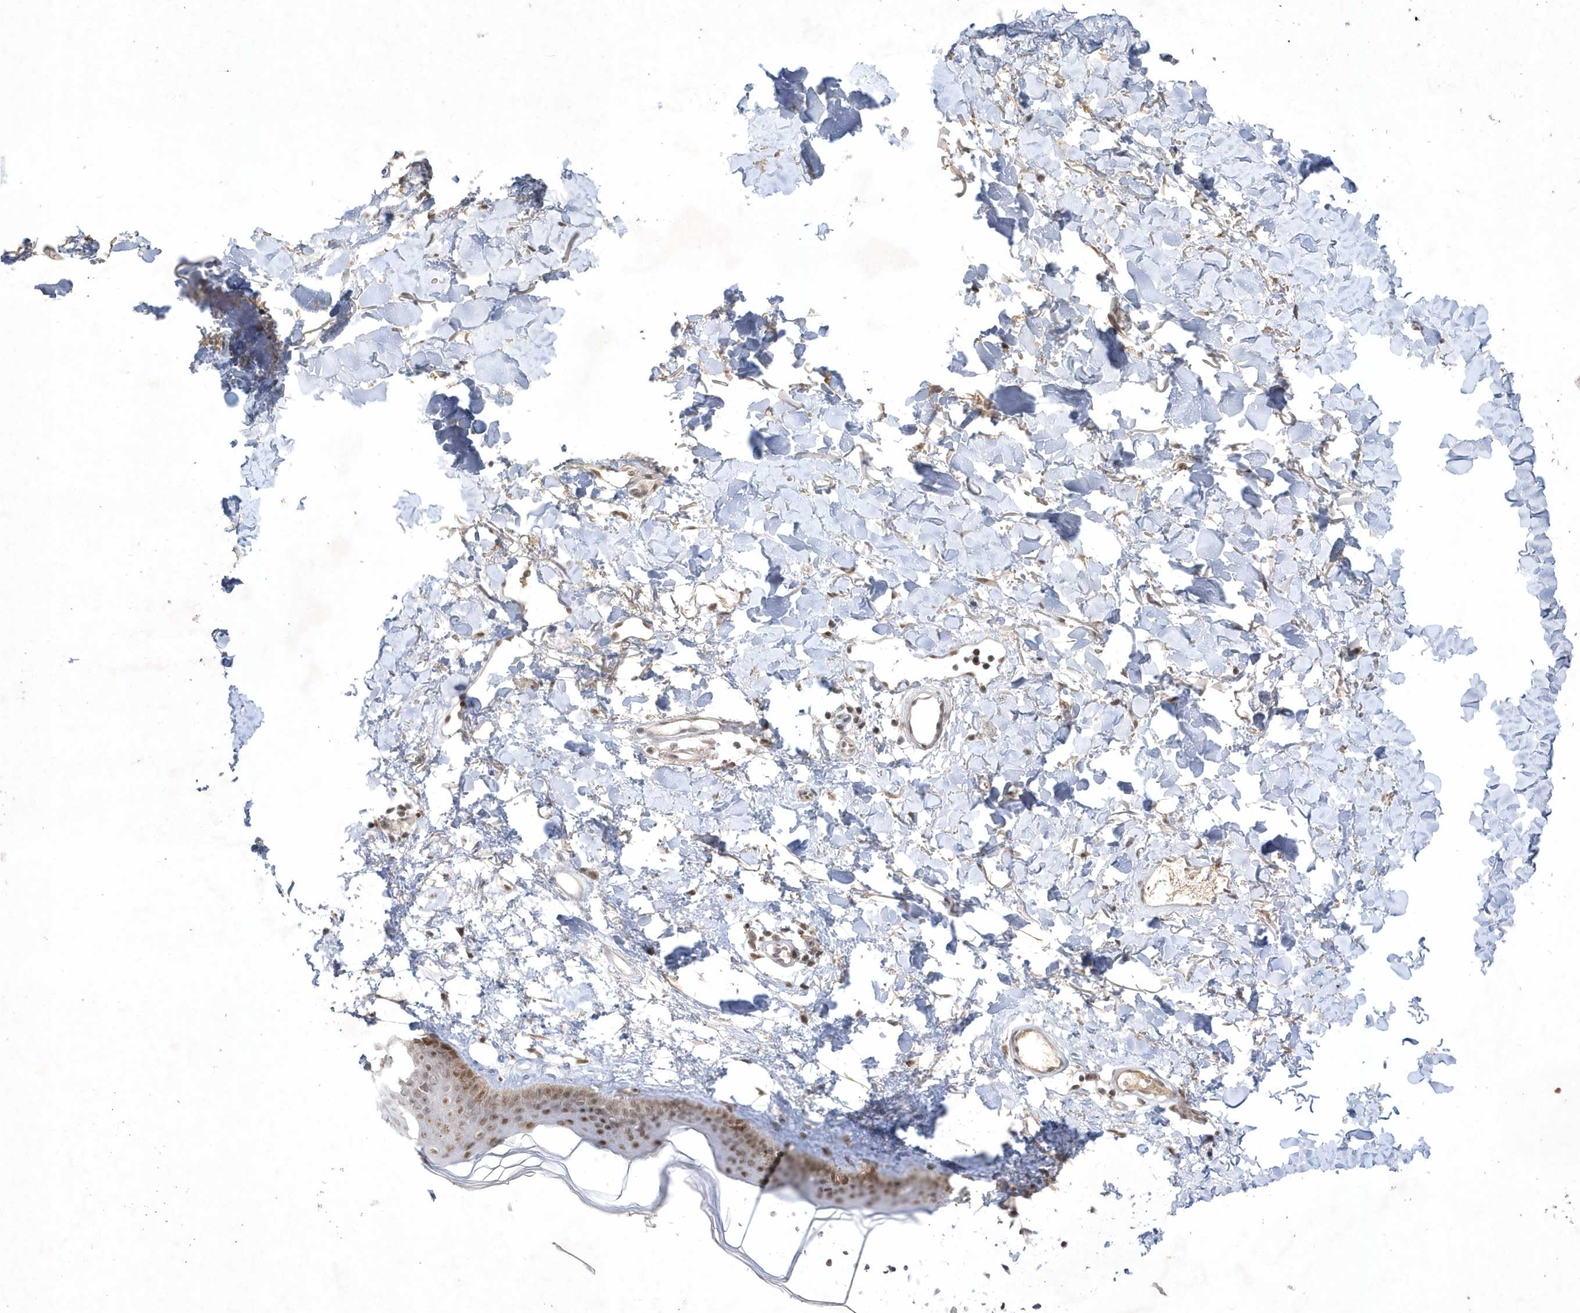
{"staining": {"intensity": "moderate", "quantity": ">75%", "location": "cytoplasmic/membranous,nuclear"}, "tissue": "skin", "cell_type": "Fibroblasts", "image_type": "normal", "snomed": [{"axis": "morphology", "description": "Normal tissue, NOS"}, {"axis": "topography", "description": "Skin"}], "caption": "An immunohistochemistry histopathology image of unremarkable tissue is shown. Protein staining in brown highlights moderate cytoplasmic/membranous,nuclear positivity in skin within fibroblasts.", "gene": "CPSF3", "patient": {"sex": "female", "age": 58}}